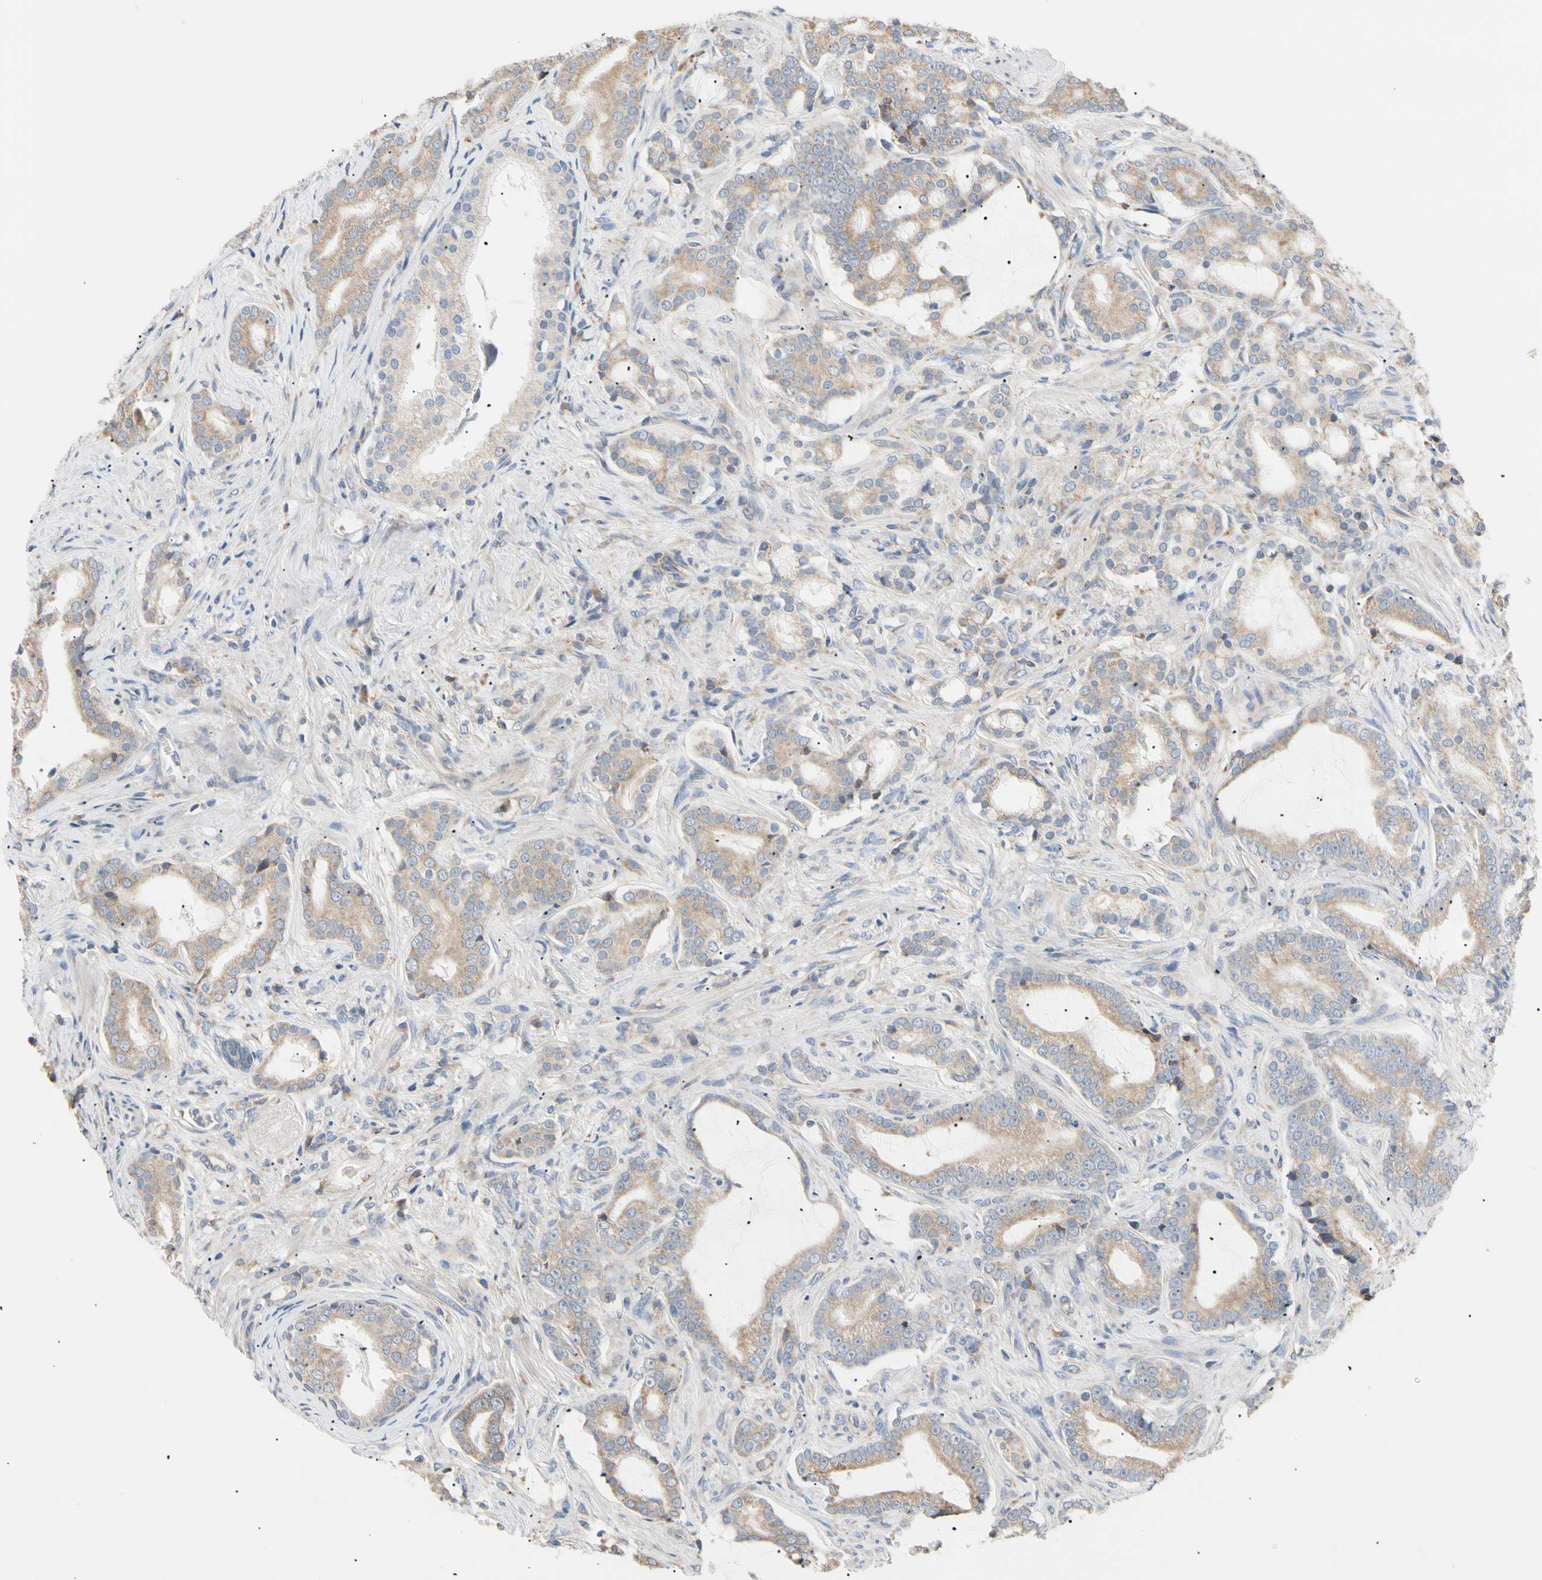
{"staining": {"intensity": "weak", "quantity": ">75%", "location": "cytoplasmic/membranous"}, "tissue": "prostate cancer", "cell_type": "Tumor cells", "image_type": "cancer", "snomed": [{"axis": "morphology", "description": "Adenocarcinoma, Low grade"}, {"axis": "topography", "description": "Prostate"}], "caption": "Tumor cells reveal low levels of weak cytoplasmic/membranous staining in about >75% of cells in adenocarcinoma (low-grade) (prostate).", "gene": "PLGRKT", "patient": {"sex": "male", "age": 58}}